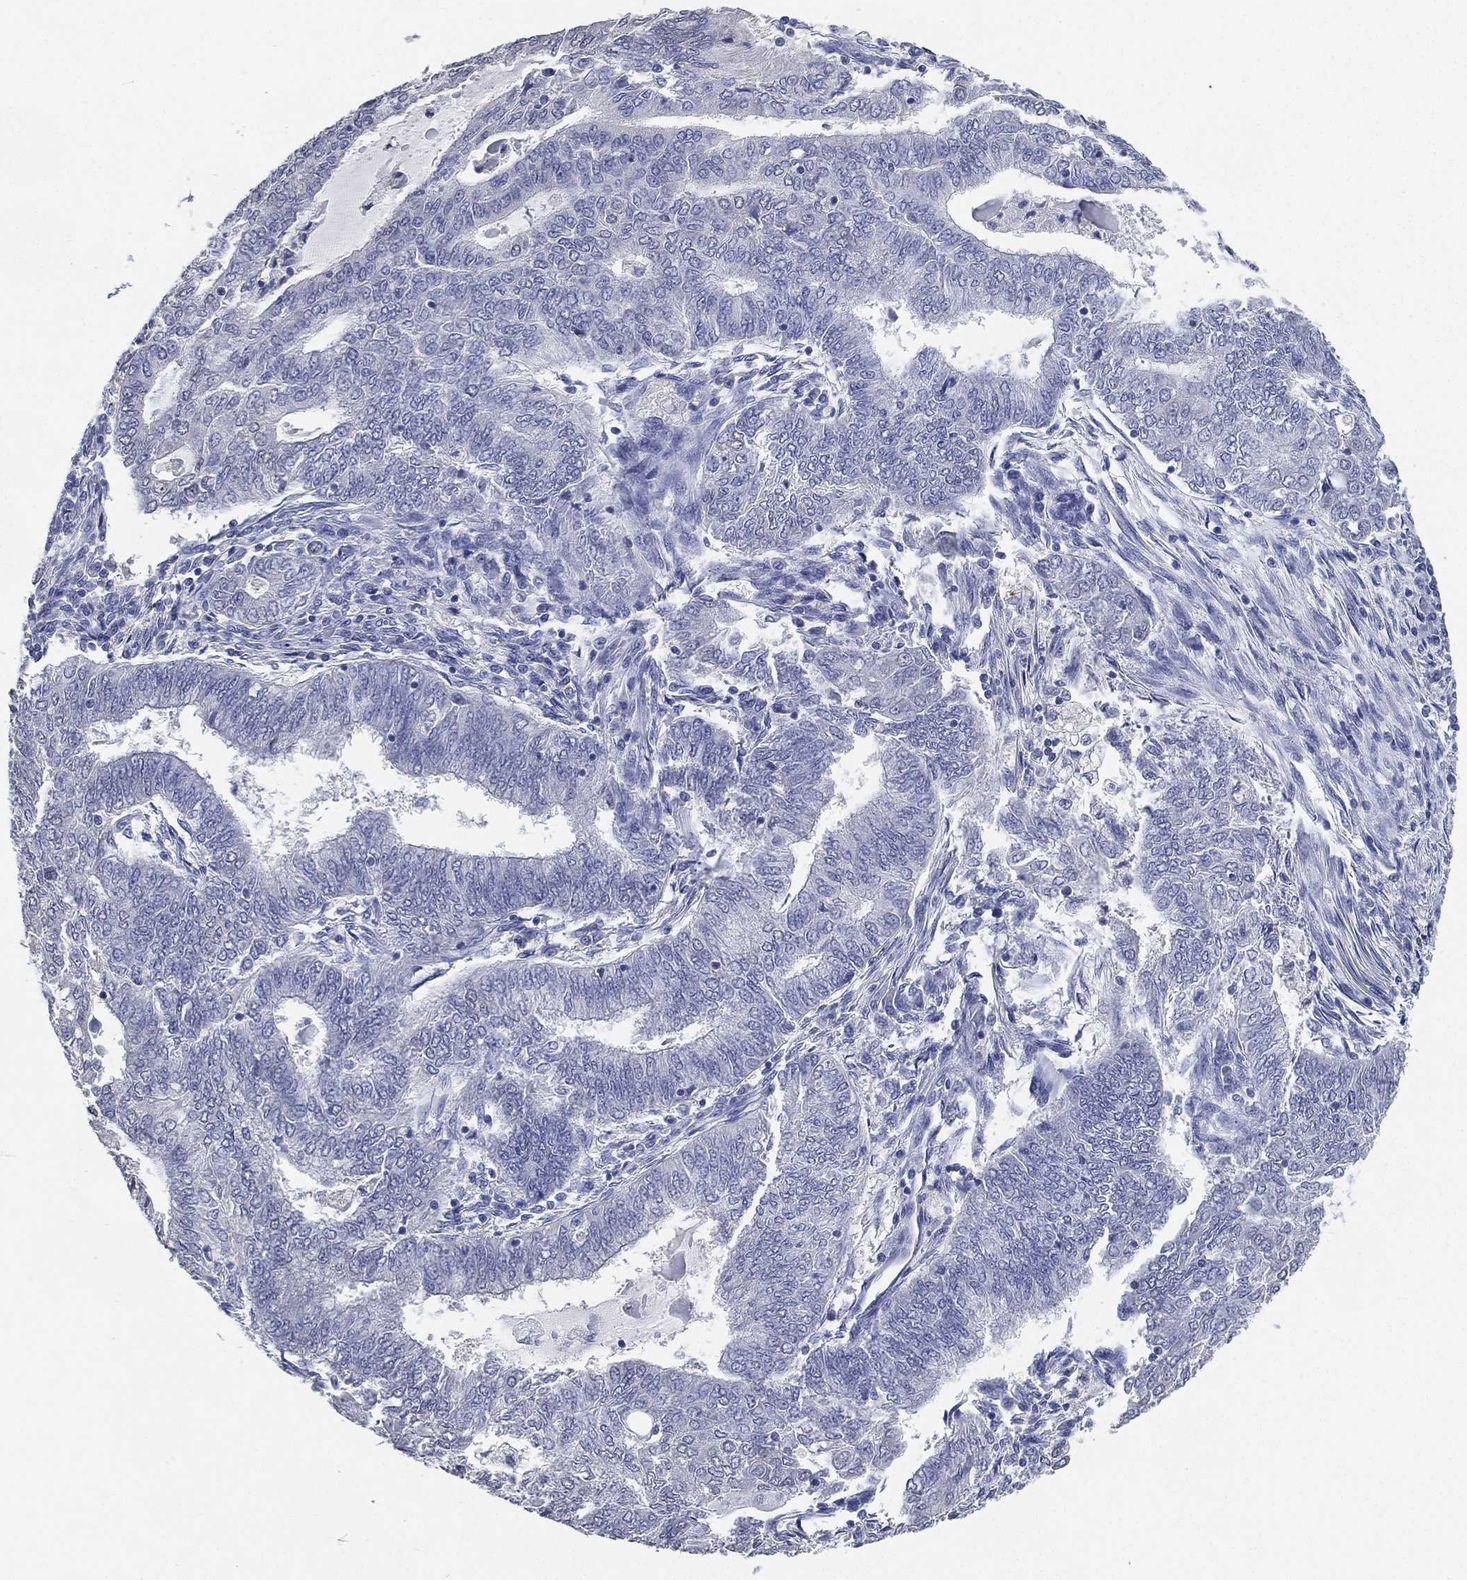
{"staining": {"intensity": "negative", "quantity": "none", "location": "none"}, "tissue": "endometrial cancer", "cell_type": "Tumor cells", "image_type": "cancer", "snomed": [{"axis": "morphology", "description": "Adenocarcinoma, NOS"}, {"axis": "topography", "description": "Endometrium"}], "caption": "Protein analysis of endometrial cancer reveals no significant staining in tumor cells.", "gene": "IYD", "patient": {"sex": "female", "age": 62}}